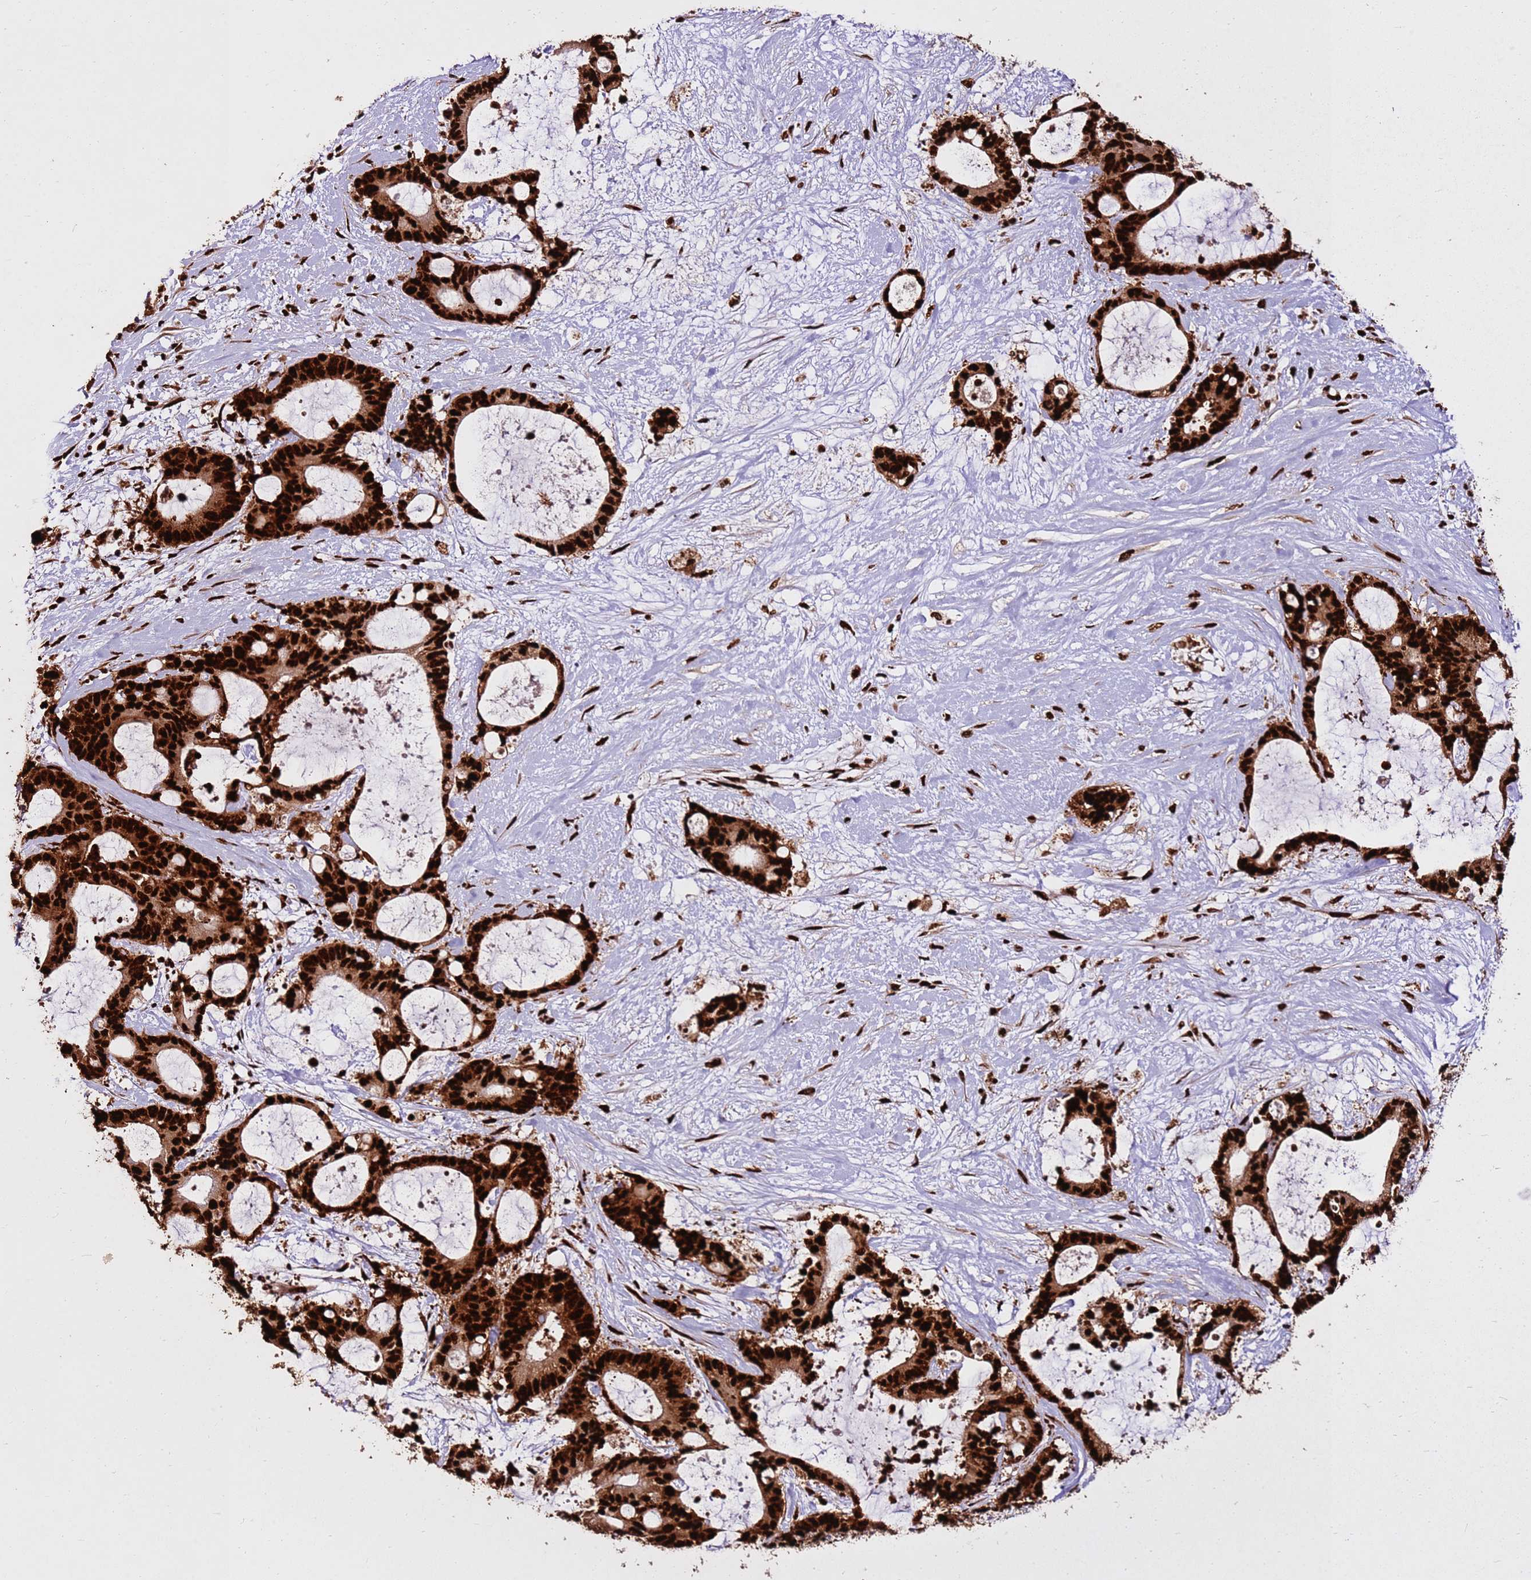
{"staining": {"intensity": "strong", "quantity": ">75%", "location": "nuclear"}, "tissue": "liver cancer", "cell_type": "Tumor cells", "image_type": "cancer", "snomed": [{"axis": "morphology", "description": "Normal tissue, NOS"}, {"axis": "morphology", "description": "Cholangiocarcinoma"}, {"axis": "topography", "description": "Liver"}, {"axis": "topography", "description": "Peripheral nerve tissue"}], "caption": "DAB immunohistochemical staining of liver cholangiocarcinoma displays strong nuclear protein staining in about >75% of tumor cells. The staining is performed using DAB brown chromogen to label protein expression. The nuclei are counter-stained blue using hematoxylin.", "gene": "HNRNPAB", "patient": {"sex": "female", "age": 73}}